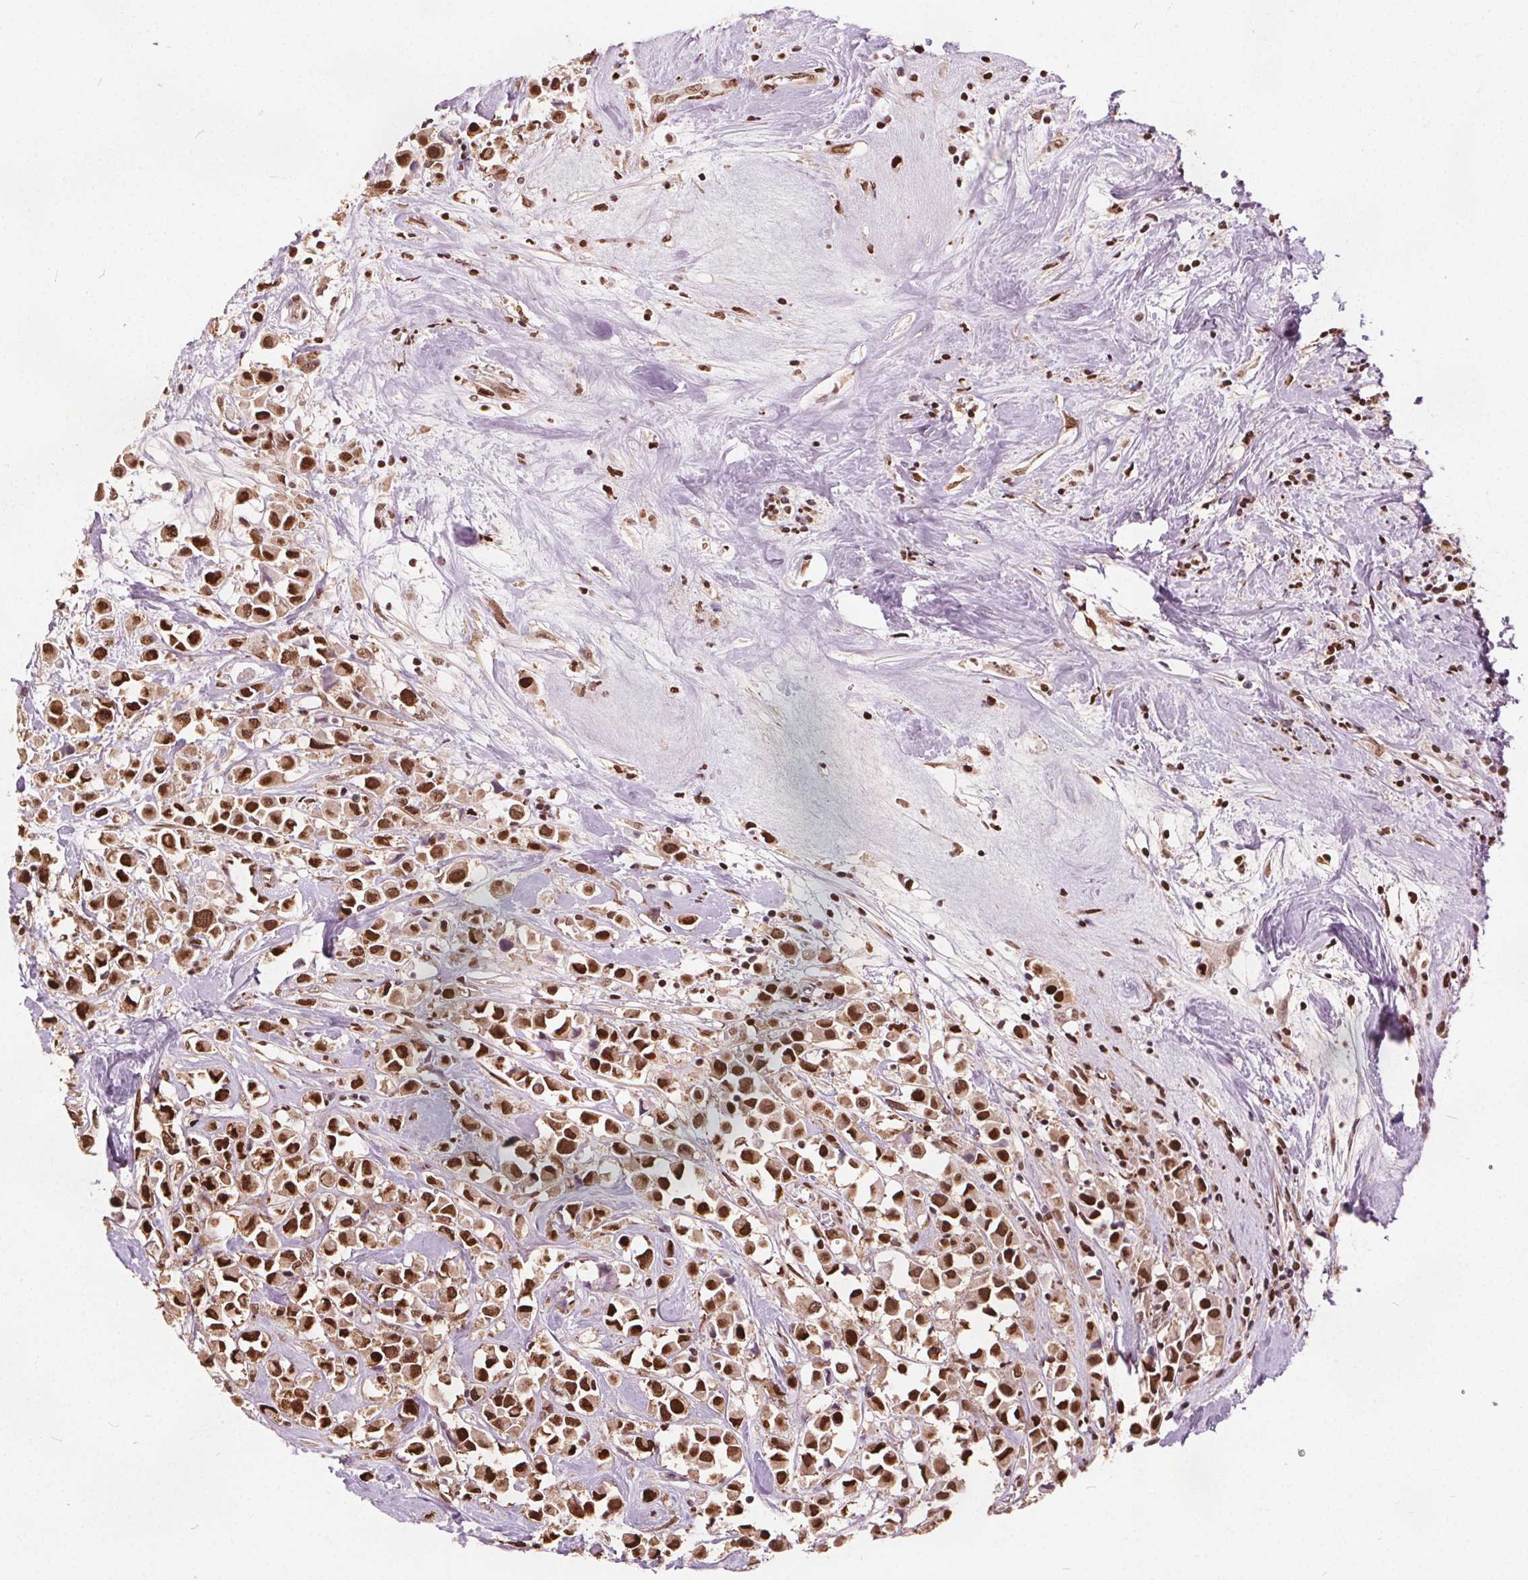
{"staining": {"intensity": "strong", "quantity": ">75%", "location": "nuclear"}, "tissue": "breast cancer", "cell_type": "Tumor cells", "image_type": "cancer", "snomed": [{"axis": "morphology", "description": "Duct carcinoma"}, {"axis": "topography", "description": "Breast"}], "caption": "The micrograph reveals immunohistochemical staining of intraductal carcinoma (breast). There is strong nuclear expression is seen in approximately >75% of tumor cells.", "gene": "ISLR2", "patient": {"sex": "female", "age": 61}}